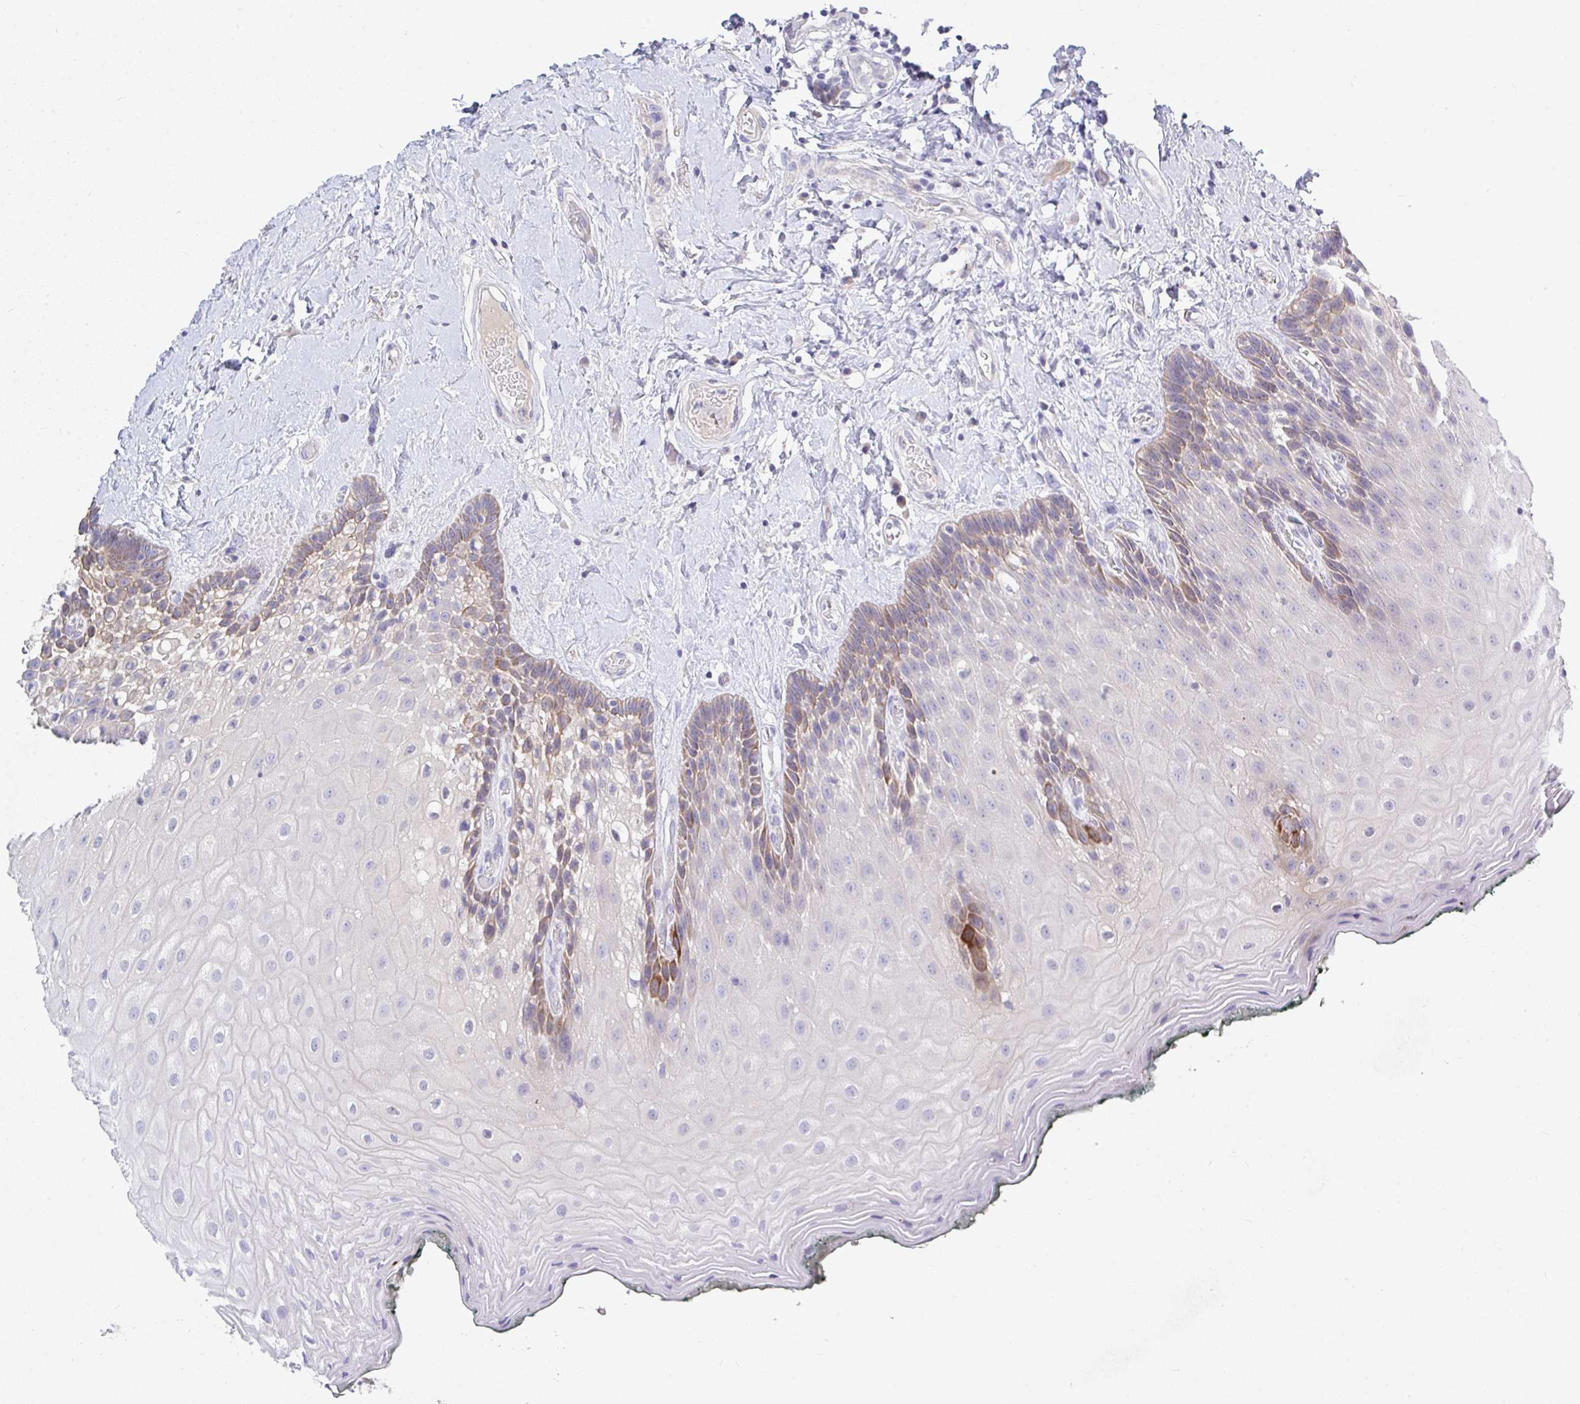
{"staining": {"intensity": "strong", "quantity": "25%-75%", "location": "cytoplasmic/membranous"}, "tissue": "oral mucosa", "cell_type": "Squamous epithelial cells", "image_type": "normal", "snomed": [{"axis": "morphology", "description": "Normal tissue, NOS"}, {"axis": "morphology", "description": "Squamous cell carcinoma, NOS"}, {"axis": "topography", "description": "Oral tissue"}, {"axis": "topography", "description": "Head-Neck"}], "caption": "Immunohistochemistry (IHC) image of benign oral mucosa: human oral mucosa stained using IHC shows high levels of strong protein expression localized specifically in the cytoplasmic/membranous of squamous epithelial cells, appearing as a cytoplasmic/membranous brown color.", "gene": "ZNF561", "patient": {"sex": "male", "age": 64}}